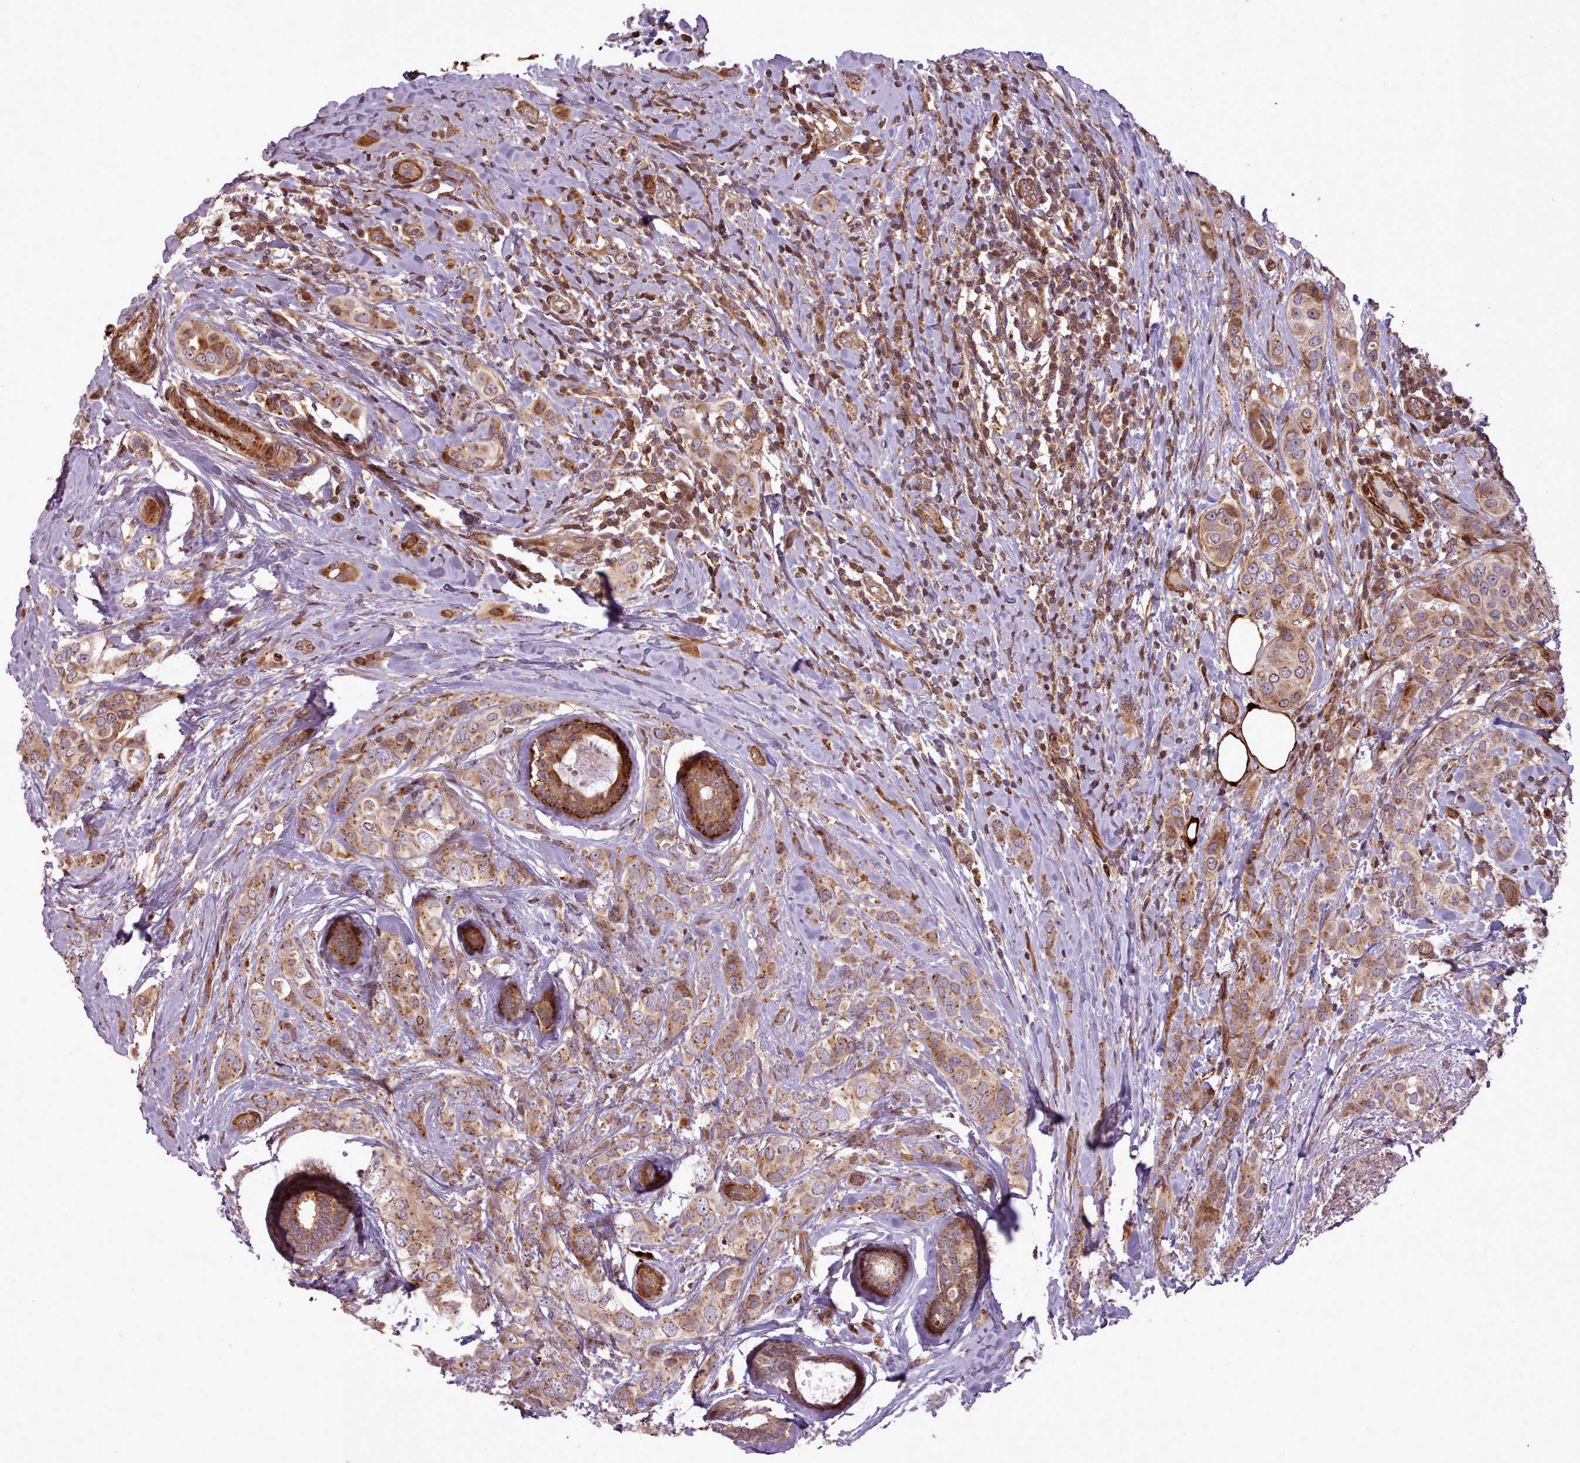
{"staining": {"intensity": "moderate", "quantity": ">75%", "location": "cytoplasmic/membranous"}, "tissue": "breast cancer", "cell_type": "Tumor cells", "image_type": "cancer", "snomed": [{"axis": "morphology", "description": "Lobular carcinoma"}, {"axis": "topography", "description": "Breast"}], "caption": "Tumor cells show medium levels of moderate cytoplasmic/membranous expression in approximately >75% of cells in human breast cancer.", "gene": "NLRP7", "patient": {"sex": "female", "age": 51}}